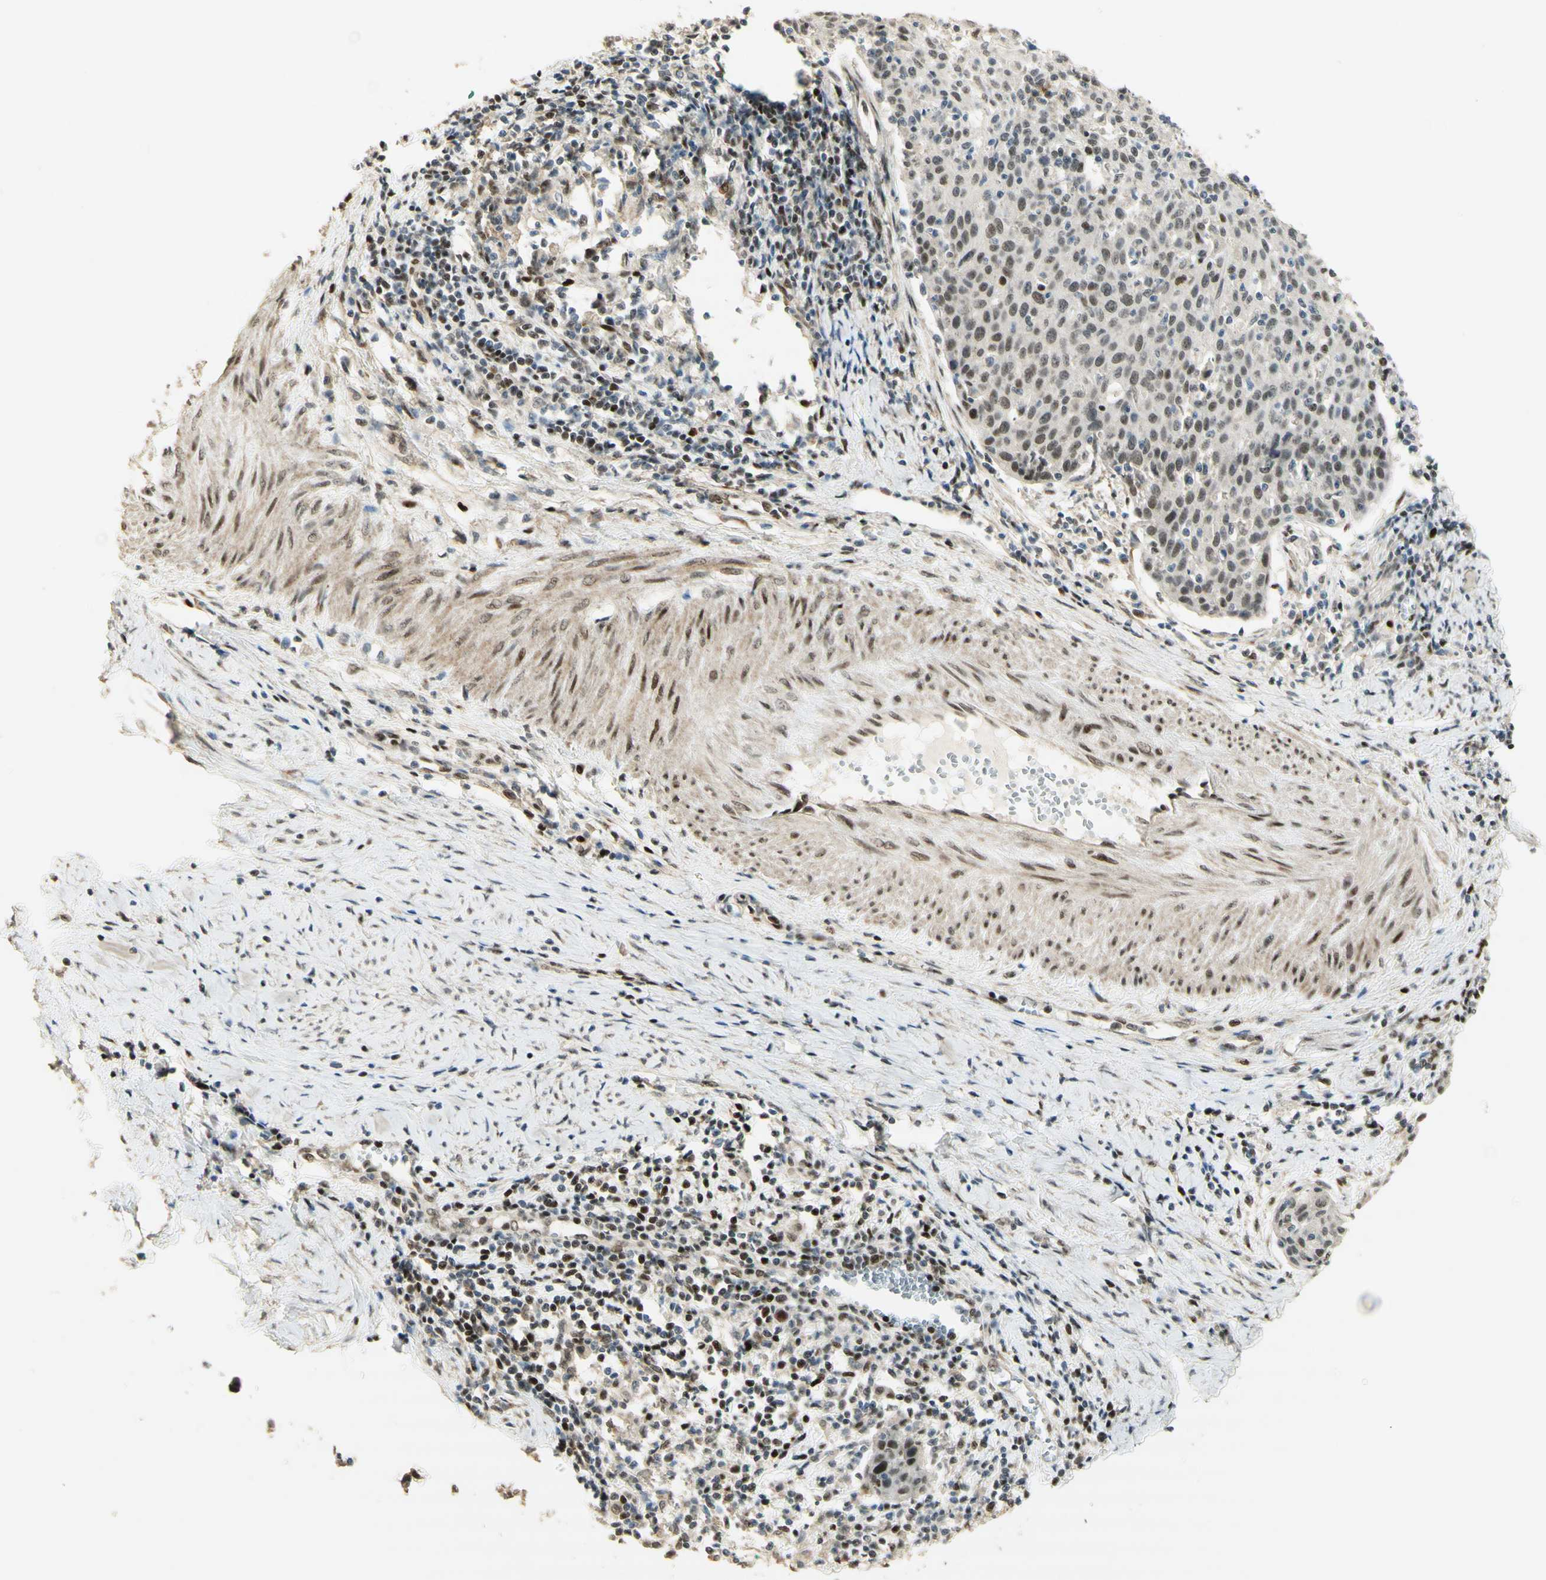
{"staining": {"intensity": "moderate", "quantity": ">75%", "location": "nuclear"}, "tissue": "cervical cancer", "cell_type": "Tumor cells", "image_type": "cancer", "snomed": [{"axis": "morphology", "description": "Squamous cell carcinoma, NOS"}, {"axis": "topography", "description": "Cervix"}], "caption": "The micrograph reveals immunohistochemical staining of cervical cancer. There is moderate nuclear expression is identified in about >75% of tumor cells.", "gene": "FOXP1", "patient": {"sex": "female", "age": 38}}